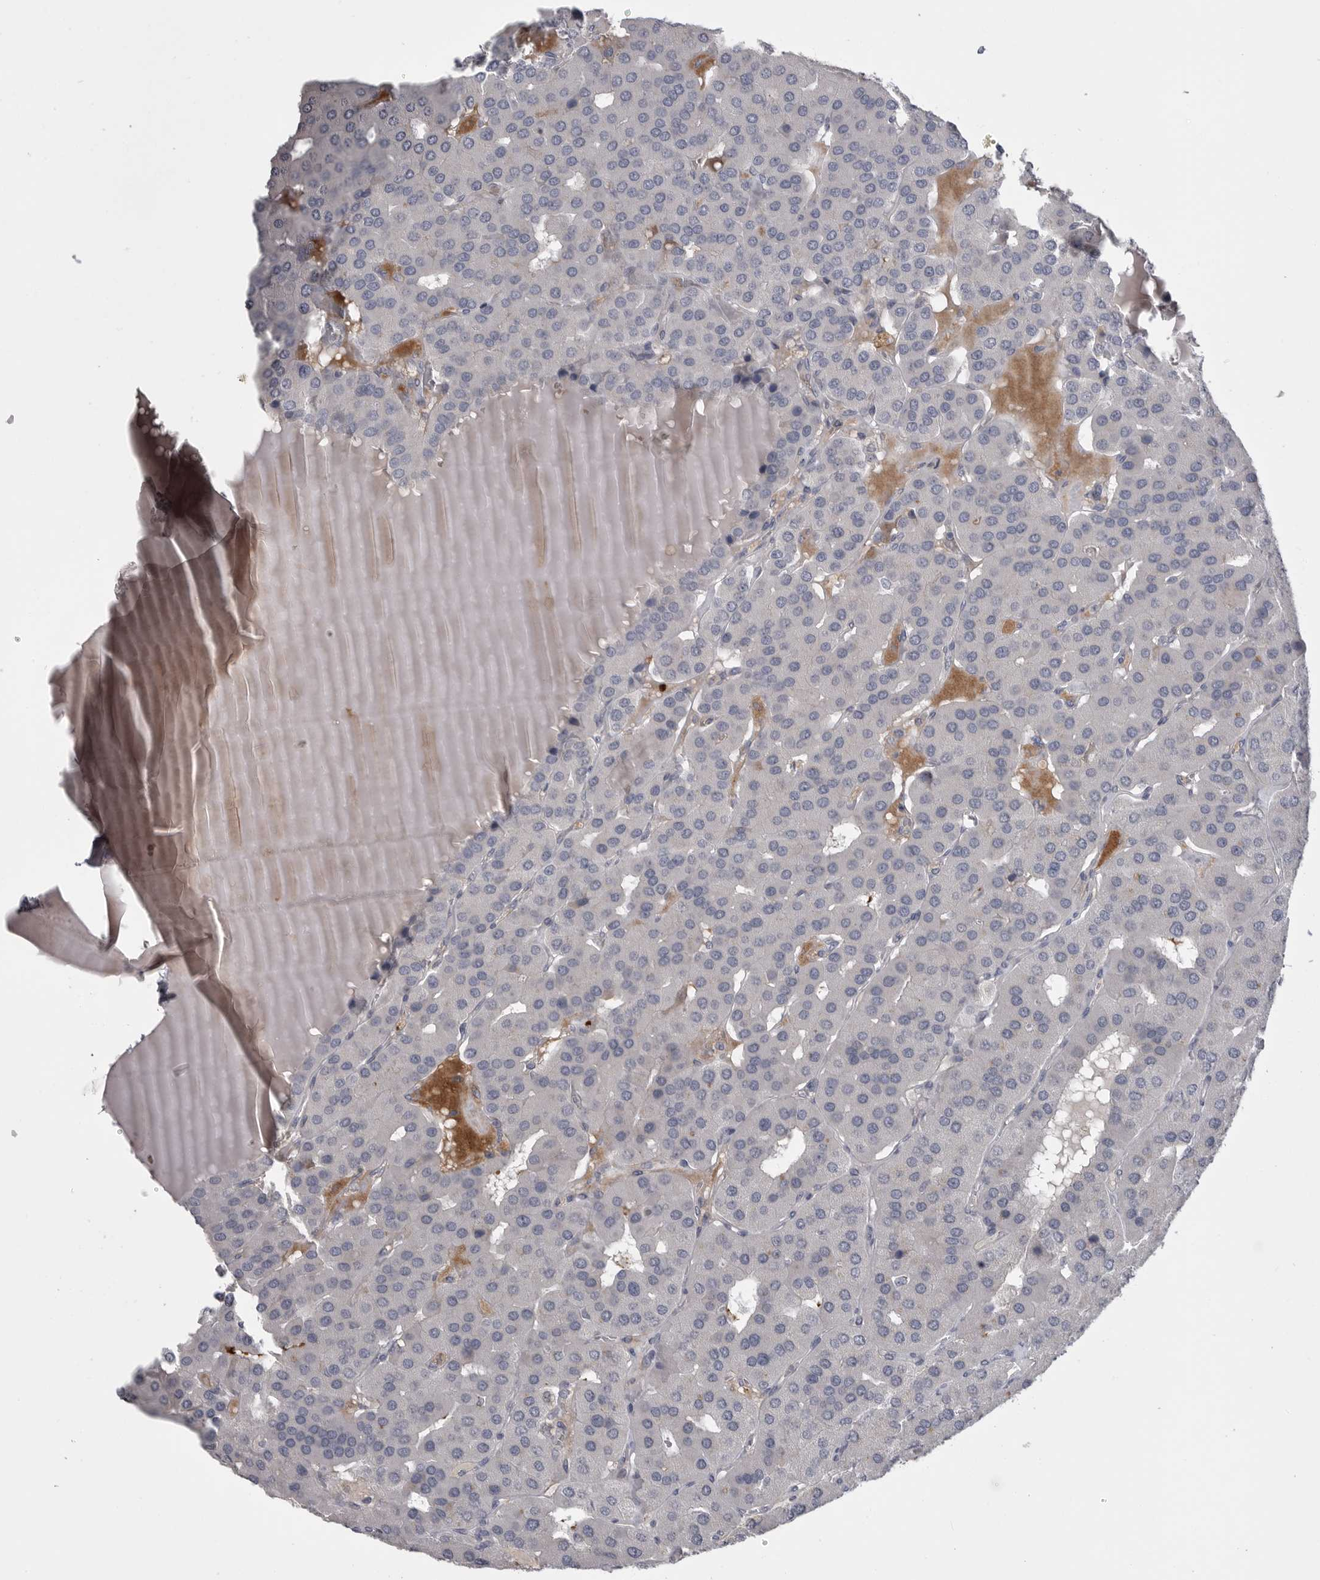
{"staining": {"intensity": "negative", "quantity": "none", "location": "none"}, "tissue": "parathyroid gland", "cell_type": "Glandular cells", "image_type": "normal", "snomed": [{"axis": "morphology", "description": "Normal tissue, NOS"}, {"axis": "morphology", "description": "Adenoma, NOS"}, {"axis": "topography", "description": "Parathyroid gland"}], "caption": "High magnification brightfield microscopy of unremarkable parathyroid gland stained with DAB (brown) and counterstained with hematoxylin (blue): glandular cells show no significant positivity. The staining was performed using DAB to visualize the protein expression in brown, while the nuclei were stained in blue with hematoxylin (Magnification: 20x).", "gene": "SERPING1", "patient": {"sex": "female", "age": 86}}